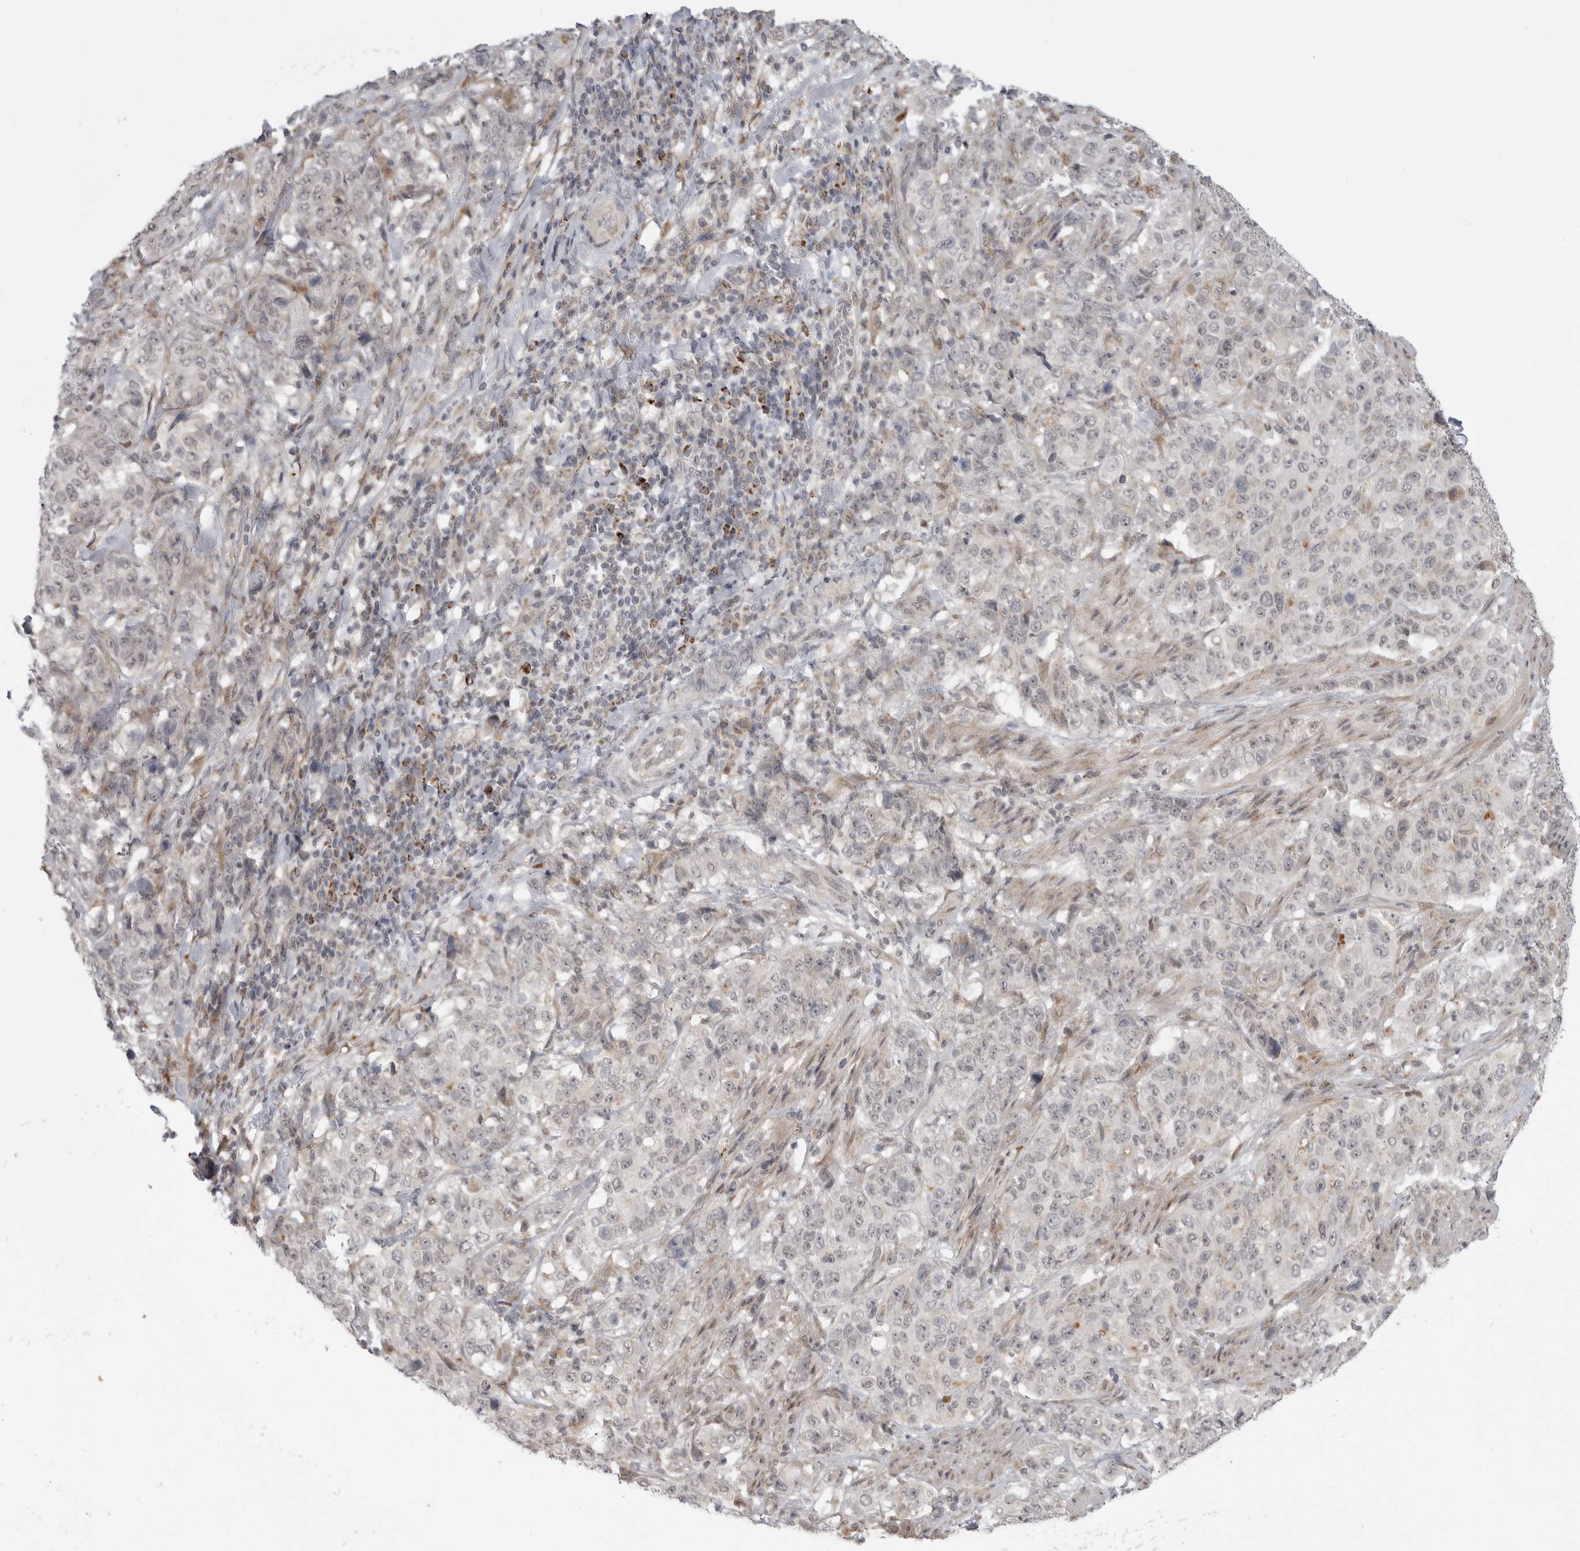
{"staining": {"intensity": "weak", "quantity": "<25%", "location": "nuclear"}, "tissue": "stomach cancer", "cell_type": "Tumor cells", "image_type": "cancer", "snomed": [{"axis": "morphology", "description": "Adenocarcinoma, NOS"}, {"axis": "topography", "description": "Stomach"}], "caption": "Tumor cells show no significant protein expression in adenocarcinoma (stomach).", "gene": "KALRN", "patient": {"sex": "male", "age": 48}}